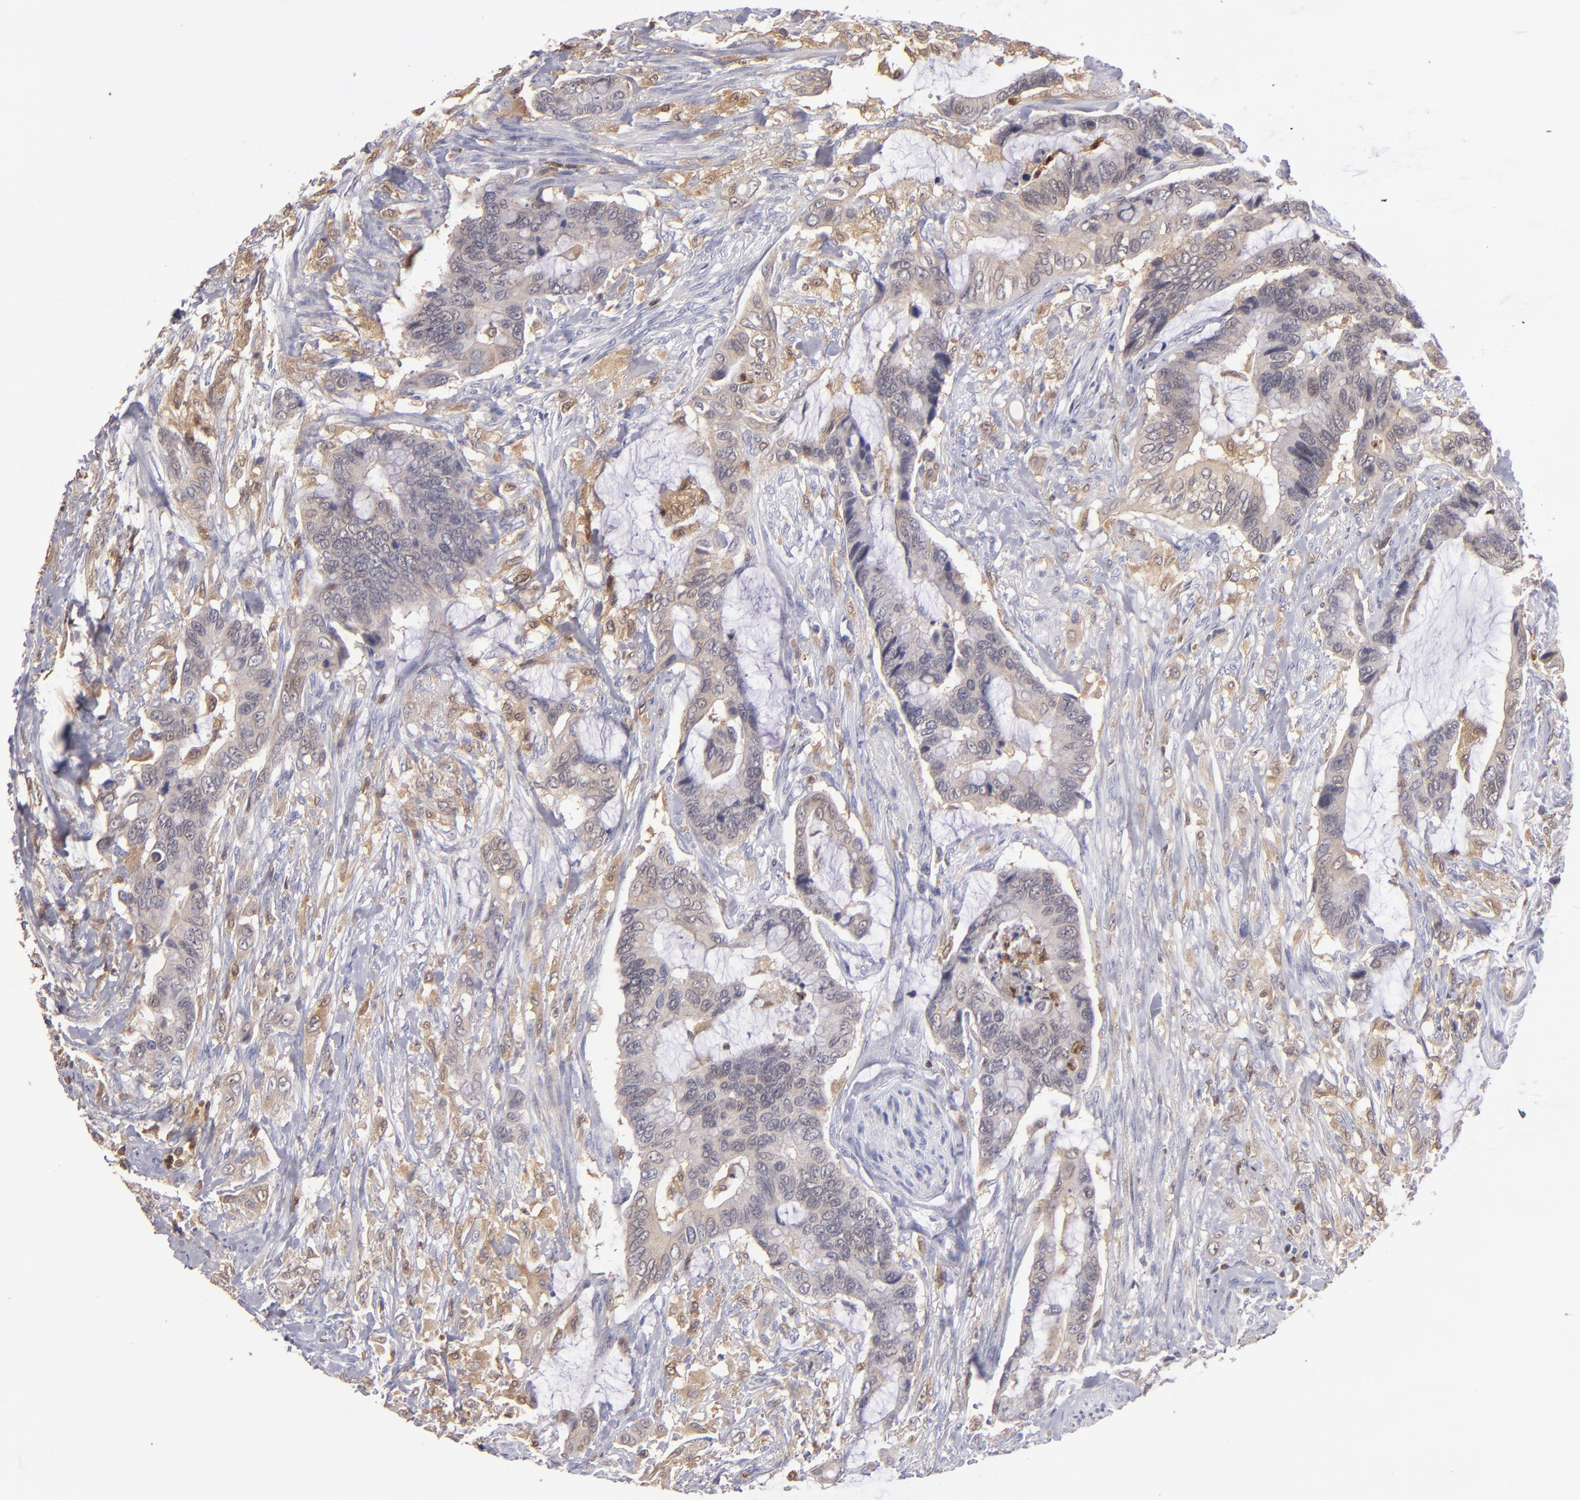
{"staining": {"intensity": "weak", "quantity": "25%-75%", "location": "cytoplasmic/membranous"}, "tissue": "colorectal cancer", "cell_type": "Tumor cells", "image_type": "cancer", "snomed": [{"axis": "morphology", "description": "Adenocarcinoma, NOS"}, {"axis": "topography", "description": "Rectum"}], "caption": "Colorectal adenocarcinoma was stained to show a protein in brown. There is low levels of weak cytoplasmic/membranous expression in approximately 25%-75% of tumor cells.", "gene": "PRKCD", "patient": {"sex": "female", "age": 59}}